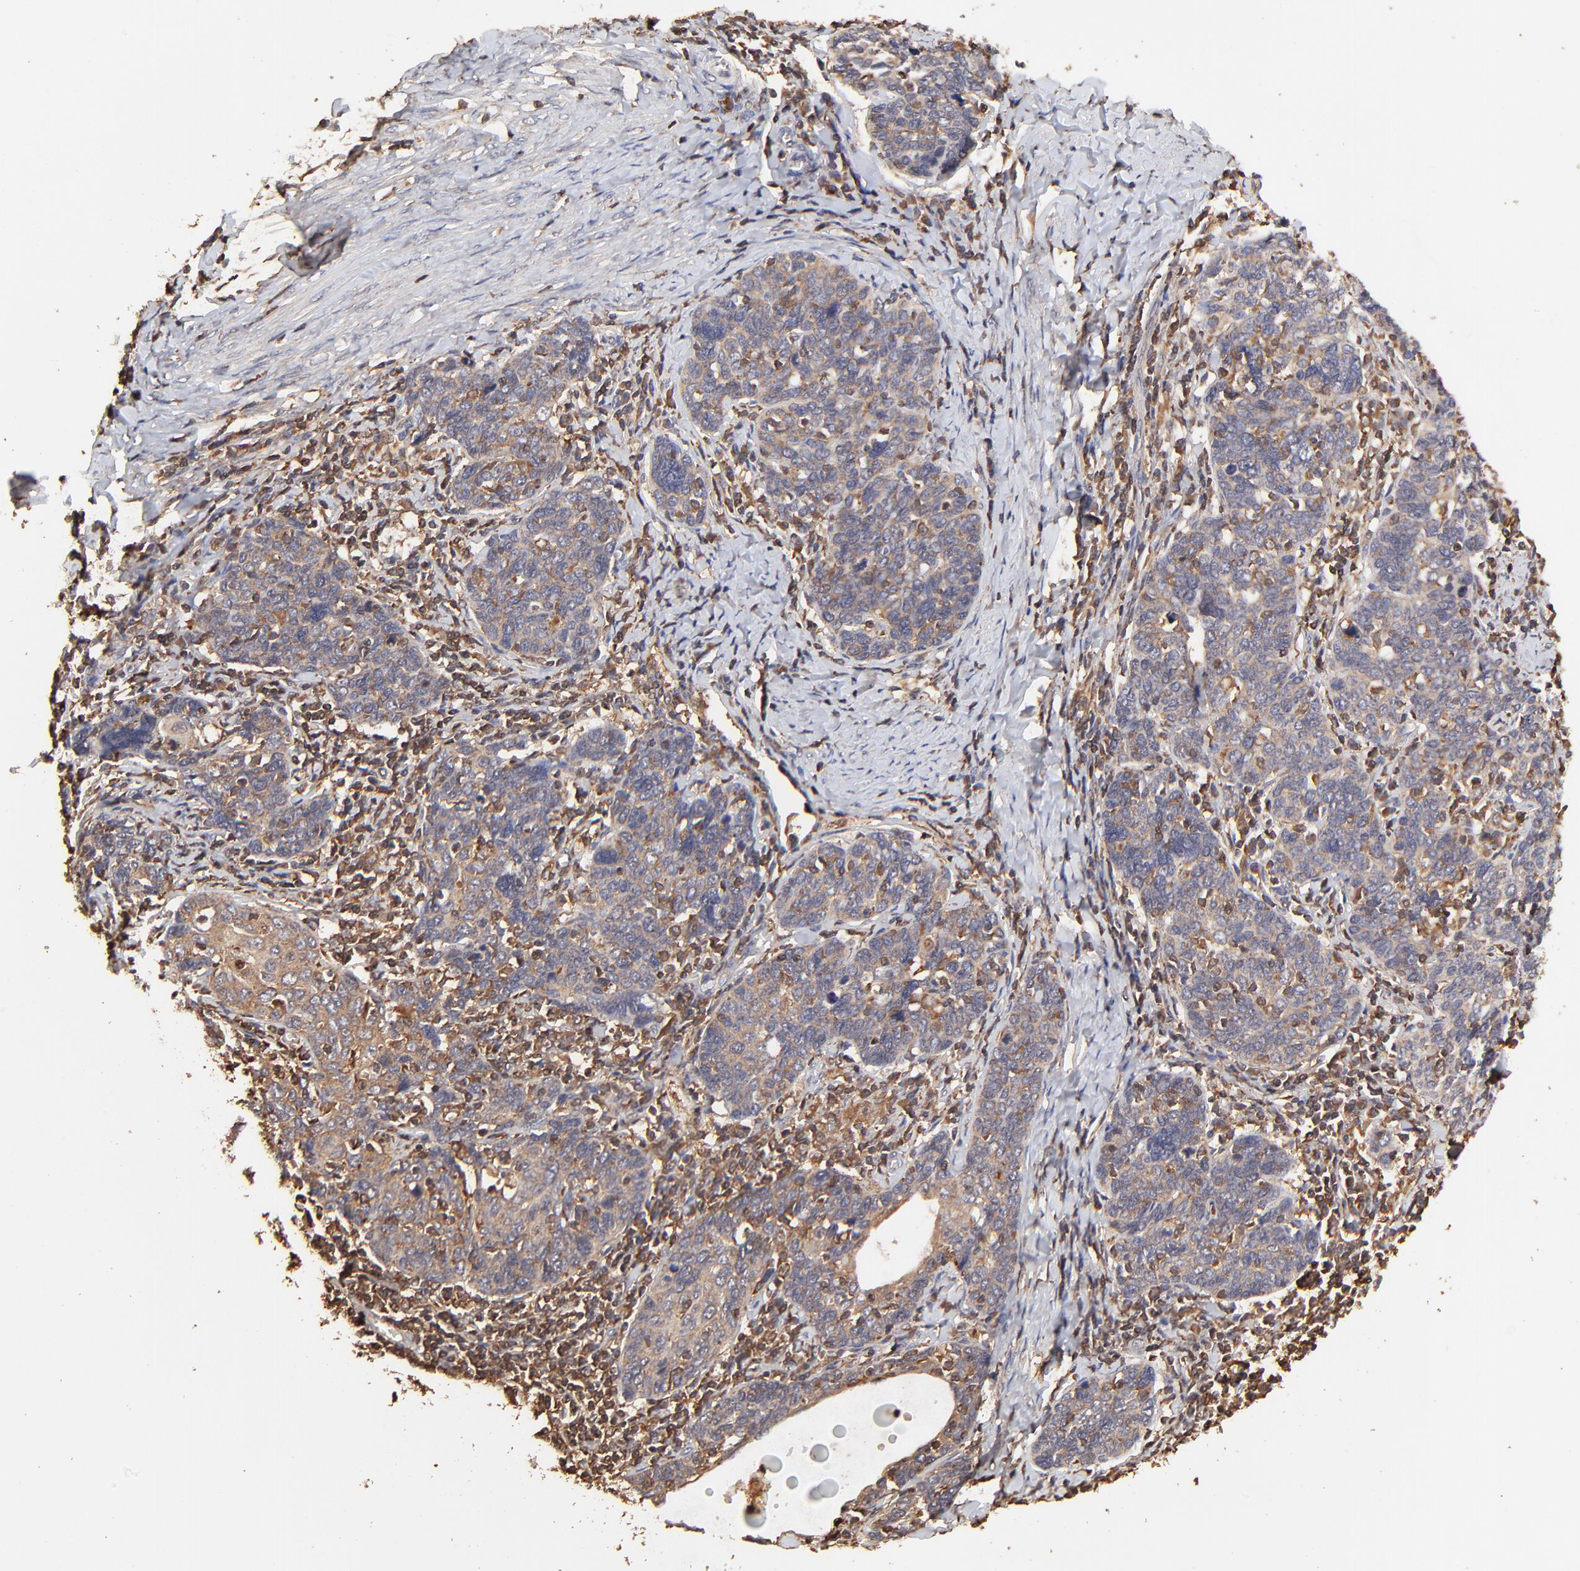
{"staining": {"intensity": "moderate", "quantity": ">75%", "location": "cytoplasmic/membranous"}, "tissue": "cervical cancer", "cell_type": "Tumor cells", "image_type": "cancer", "snomed": [{"axis": "morphology", "description": "Squamous cell carcinoma, NOS"}, {"axis": "topography", "description": "Cervix"}], "caption": "Tumor cells show medium levels of moderate cytoplasmic/membranous staining in approximately >75% of cells in human cervical cancer.", "gene": "STON2", "patient": {"sex": "female", "age": 41}}